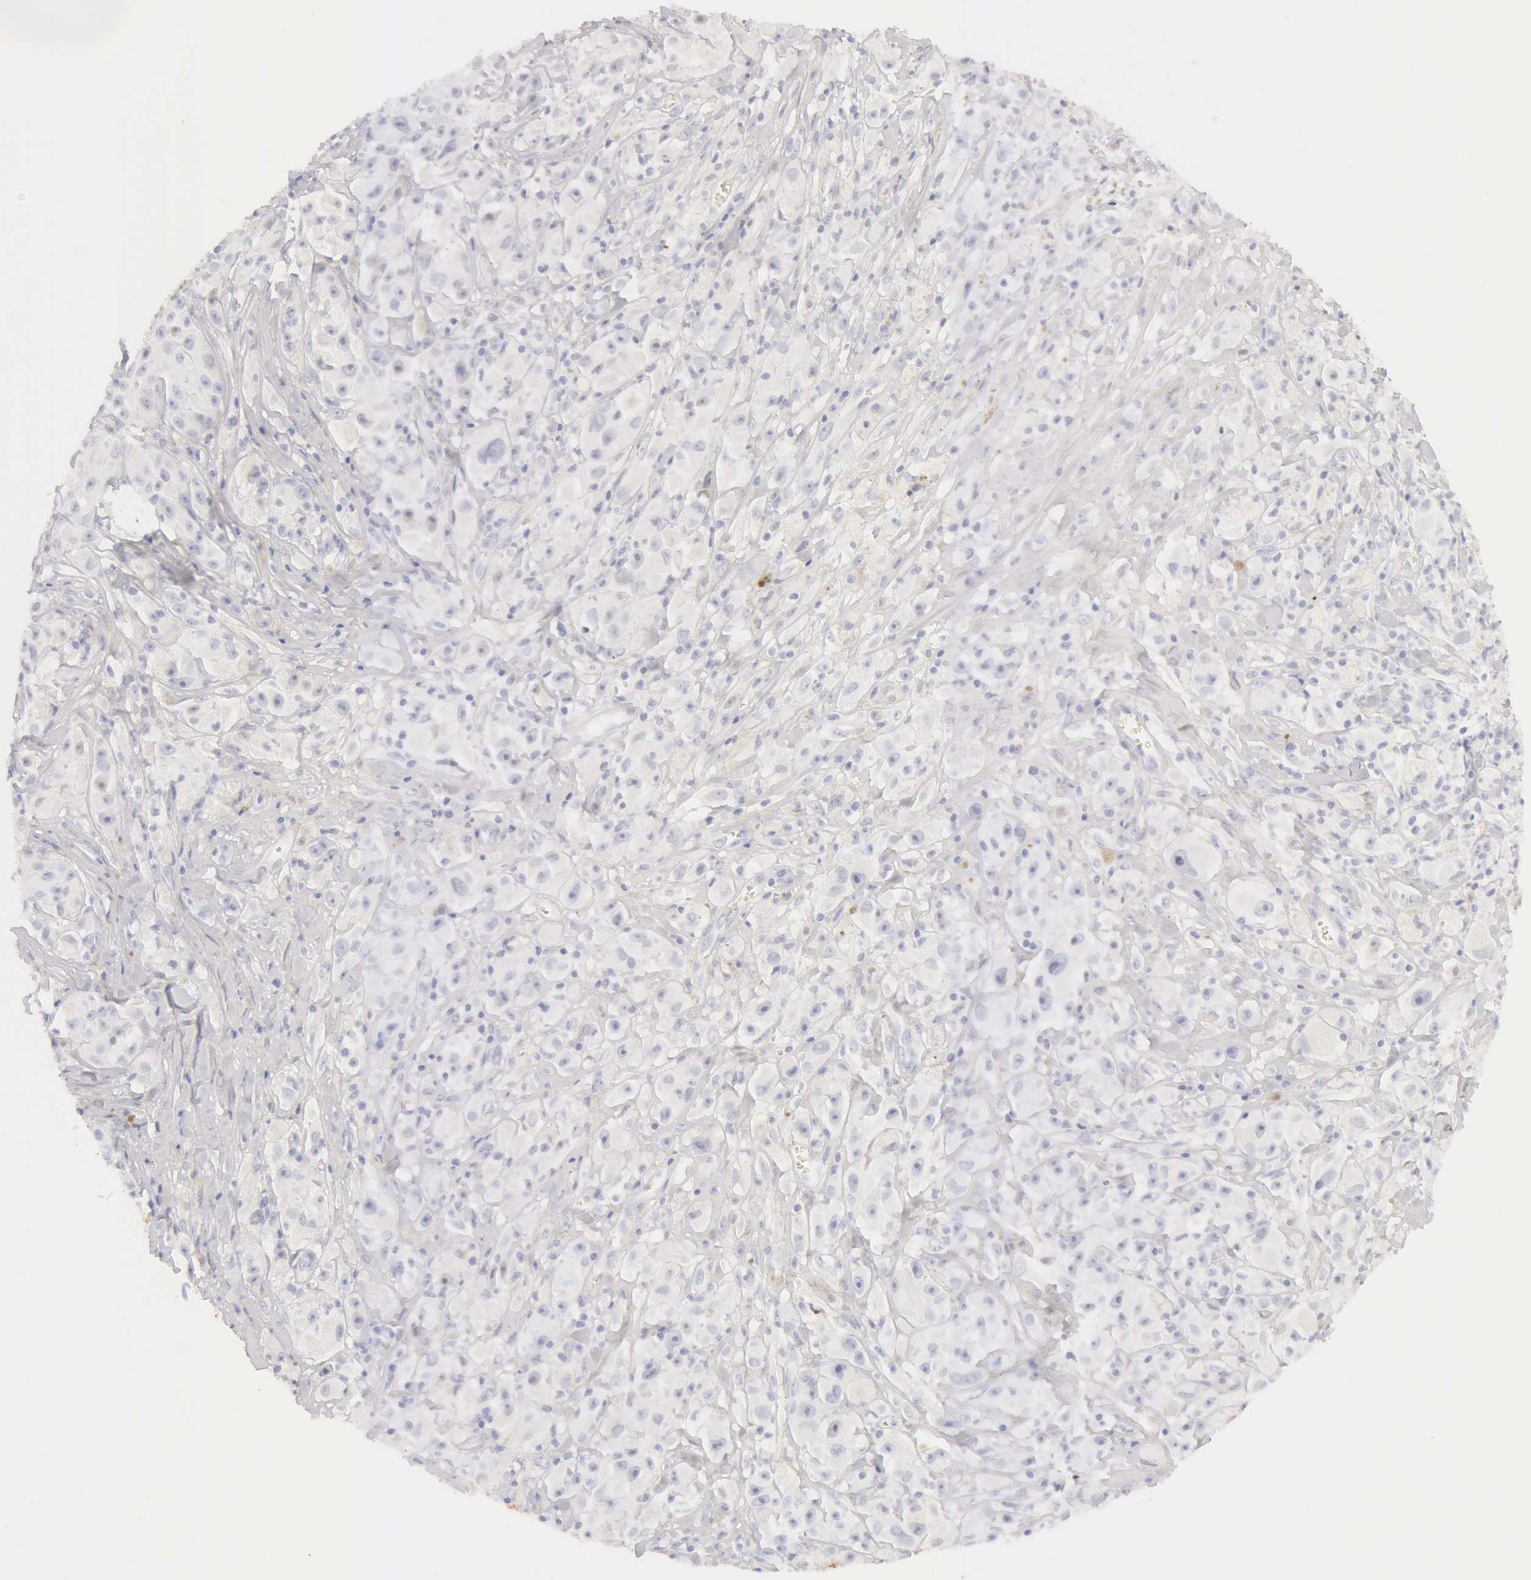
{"staining": {"intensity": "negative", "quantity": "none", "location": "none"}, "tissue": "melanoma", "cell_type": "Tumor cells", "image_type": "cancer", "snomed": [{"axis": "morphology", "description": "Malignant melanoma, NOS"}, {"axis": "topography", "description": "Skin"}], "caption": "DAB (3,3'-diaminobenzidine) immunohistochemical staining of human malignant melanoma demonstrates no significant expression in tumor cells.", "gene": "KRT8", "patient": {"sex": "male", "age": 56}}